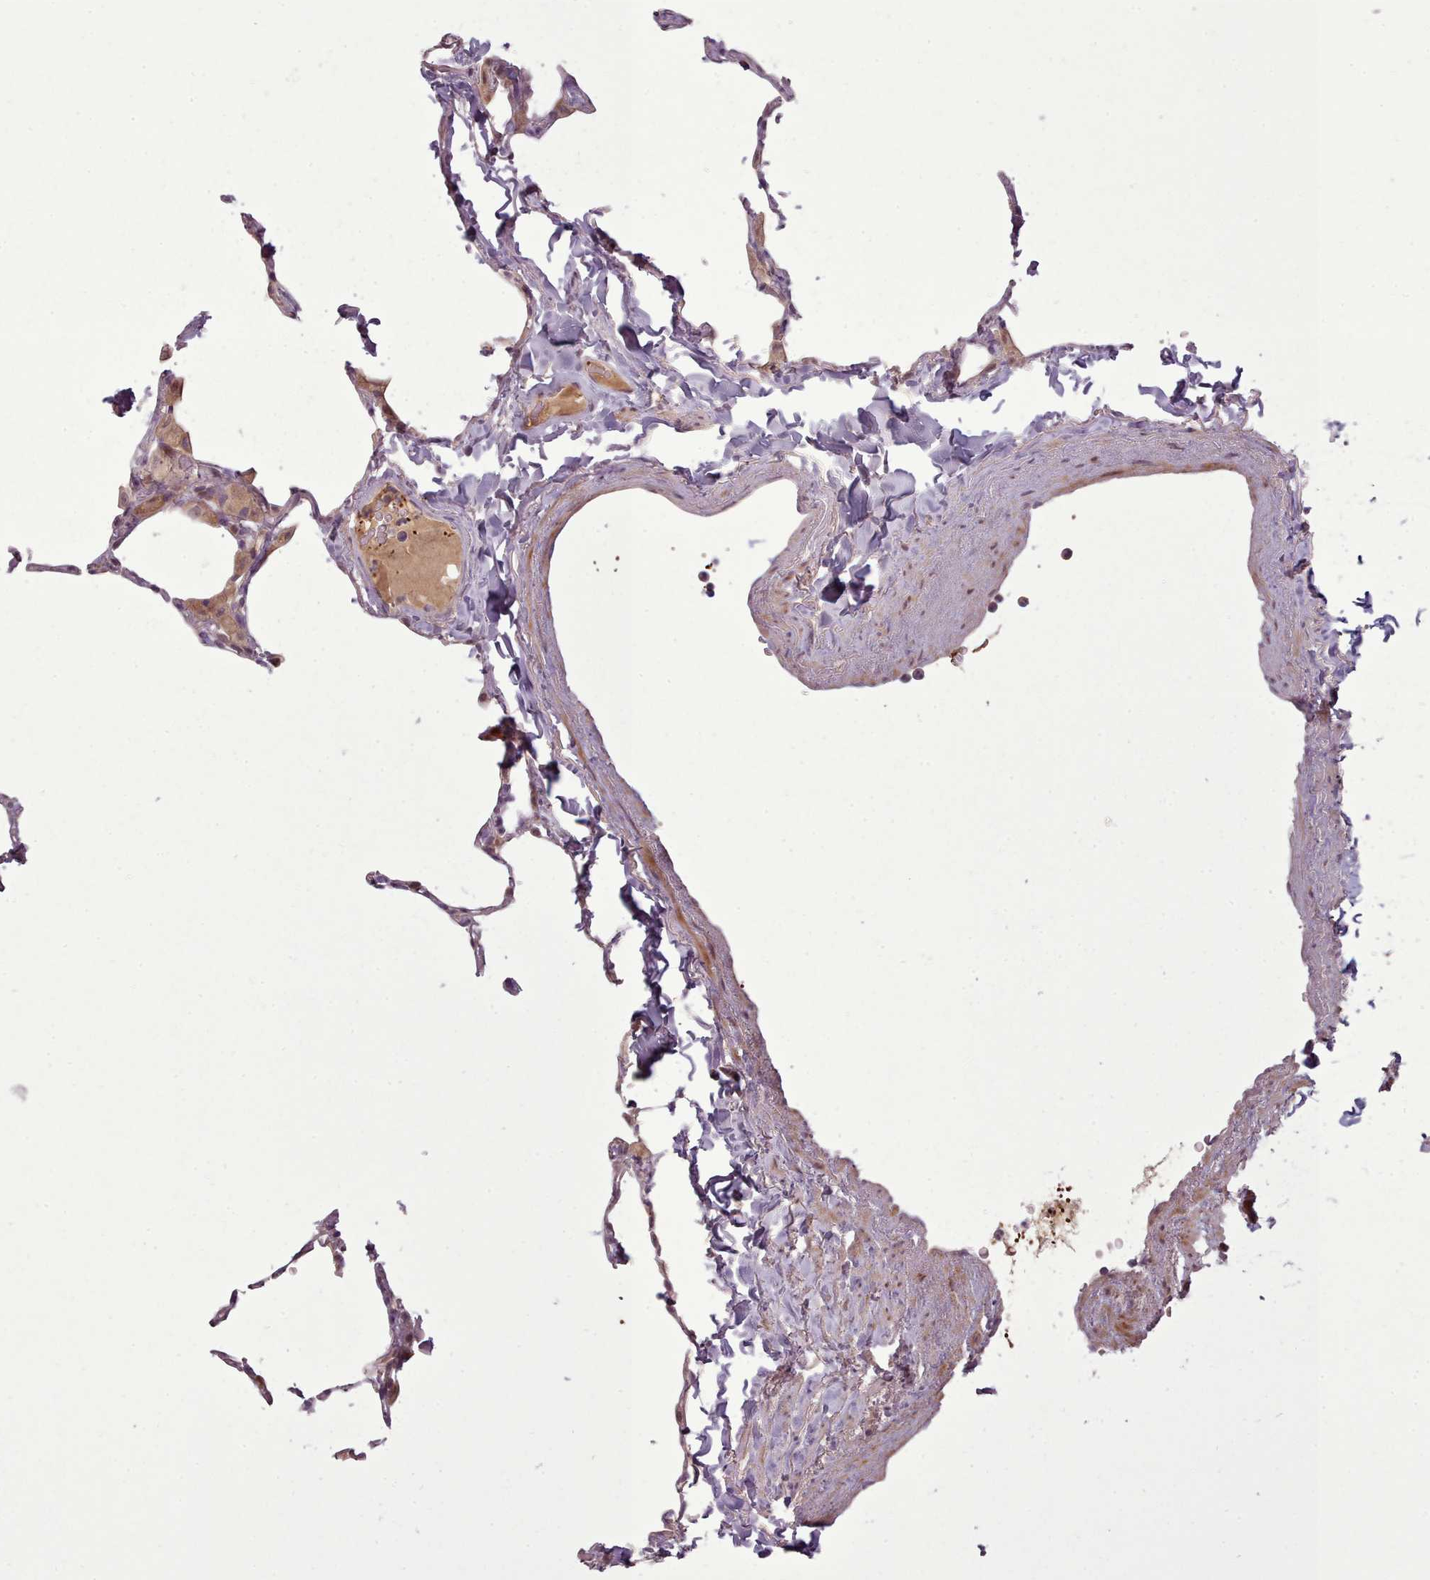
{"staining": {"intensity": "negative", "quantity": "none", "location": "none"}, "tissue": "lung", "cell_type": "Alveolar cells", "image_type": "normal", "snomed": [{"axis": "morphology", "description": "Normal tissue, NOS"}, {"axis": "topography", "description": "Lung"}], "caption": "Immunohistochemistry (IHC) image of benign human lung stained for a protein (brown), which exhibits no staining in alveolar cells.", "gene": "LEFTY1", "patient": {"sex": "male", "age": 65}}